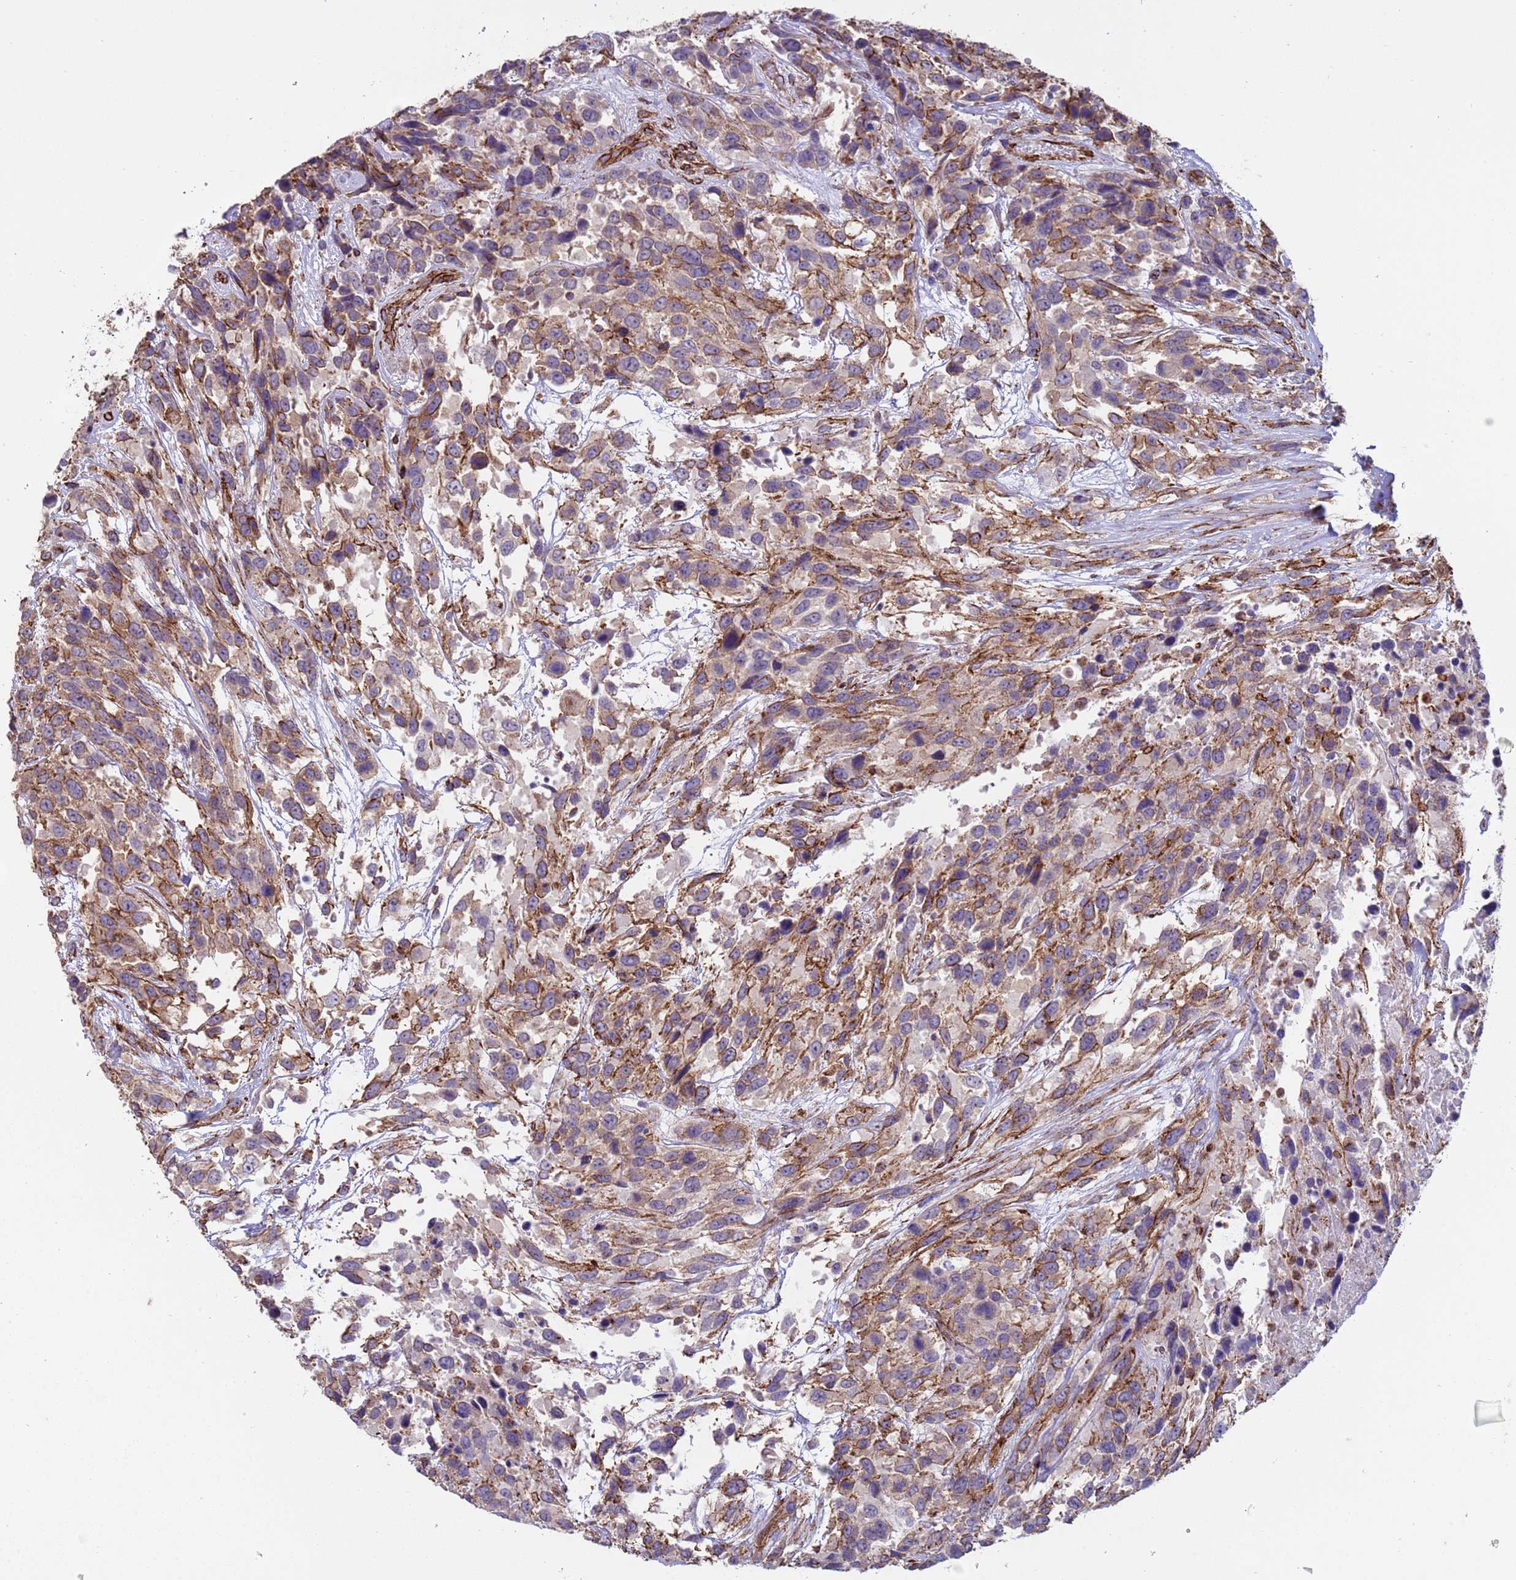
{"staining": {"intensity": "moderate", "quantity": "25%-75%", "location": "cytoplasmic/membranous"}, "tissue": "urothelial cancer", "cell_type": "Tumor cells", "image_type": "cancer", "snomed": [{"axis": "morphology", "description": "Urothelial carcinoma, High grade"}, {"axis": "topography", "description": "Urinary bladder"}], "caption": "Moderate cytoplasmic/membranous expression for a protein is appreciated in approximately 25%-75% of tumor cells of urothelial cancer using immunohistochemistry (IHC).", "gene": "GASK1A", "patient": {"sex": "female", "age": 70}}